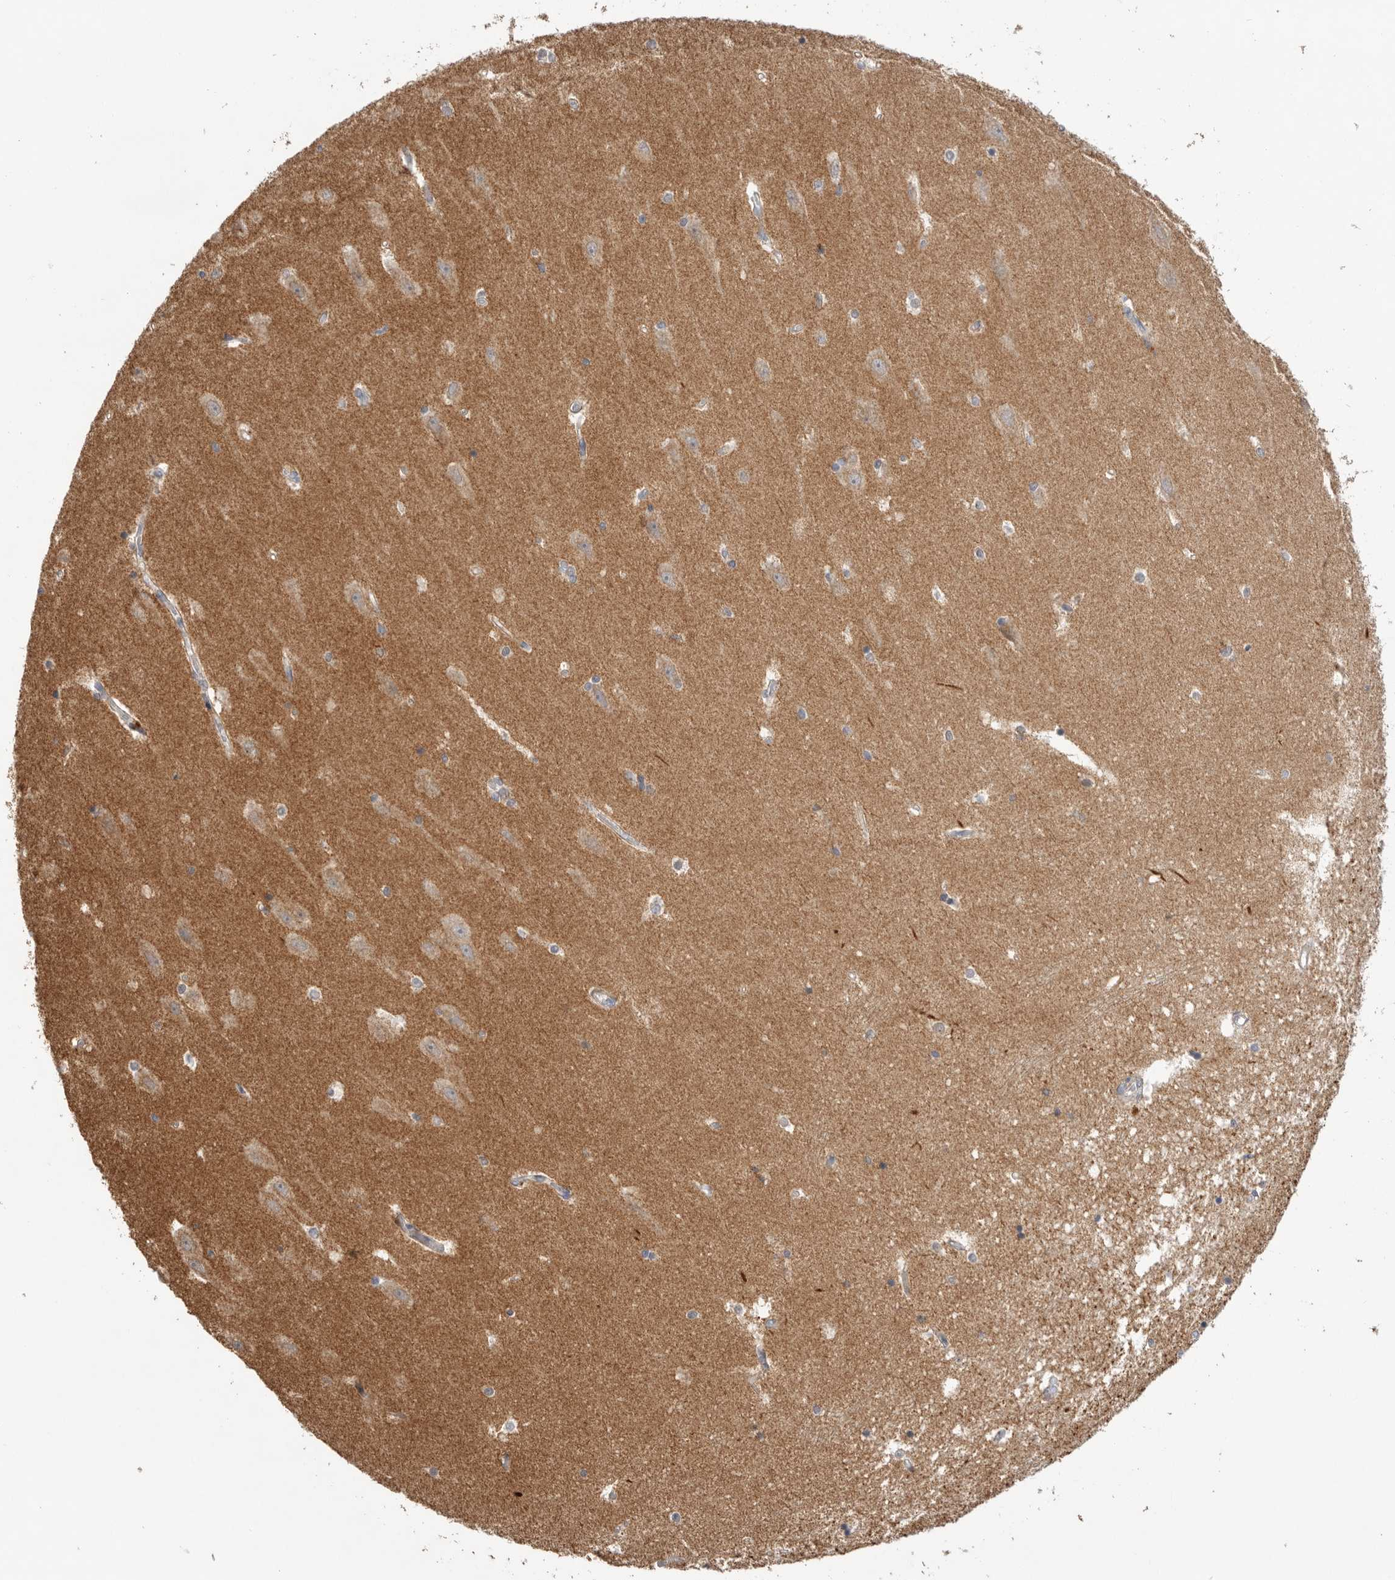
{"staining": {"intensity": "negative", "quantity": "none", "location": "none"}, "tissue": "hippocampus", "cell_type": "Glial cells", "image_type": "normal", "snomed": [{"axis": "morphology", "description": "Normal tissue, NOS"}, {"axis": "topography", "description": "Hippocampus"}], "caption": "Glial cells are negative for brown protein staining in benign hippocampus. (Immunohistochemistry (ihc), brightfield microscopy, high magnification).", "gene": "GNE", "patient": {"sex": "male", "age": 45}}